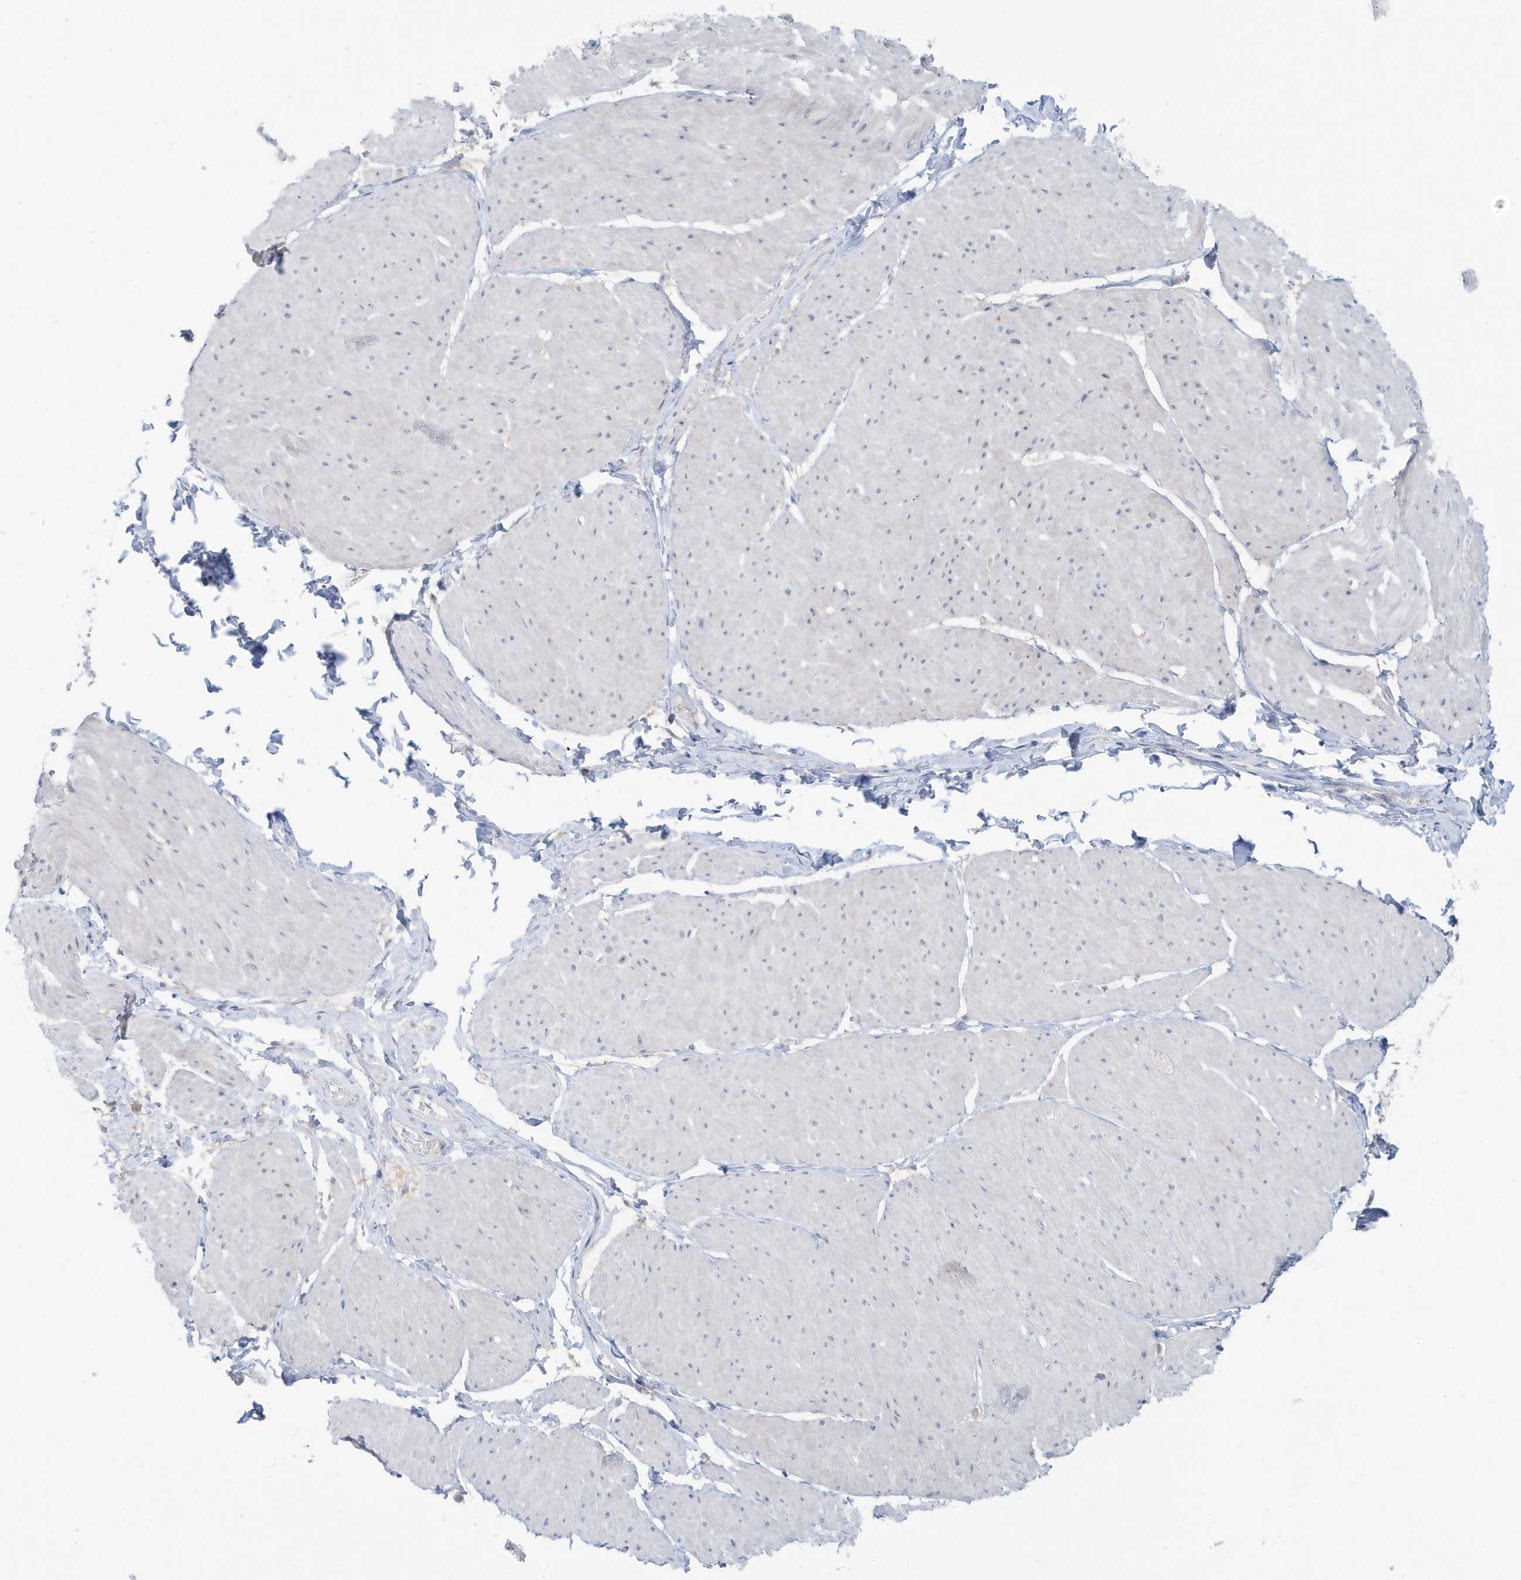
{"staining": {"intensity": "negative", "quantity": "none", "location": "none"}, "tissue": "smooth muscle", "cell_type": "Smooth muscle cells", "image_type": "normal", "snomed": [{"axis": "morphology", "description": "Urothelial carcinoma, High grade"}, {"axis": "topography", "description": "Urinary bladder"}], "caption": "DAB immunohistochemical staining of normal human smooth muscle exhibits no significant expression in smooth muscle cells. The staining was performed using DAB (3,3'-diaminobenzidine) to visualize the protein expression in brown, while the nuclei were stained in blue with hematoxylin (Magnification: 20x).", "gene": "OGA", "patient": {"sex": "male", "age": 46}}